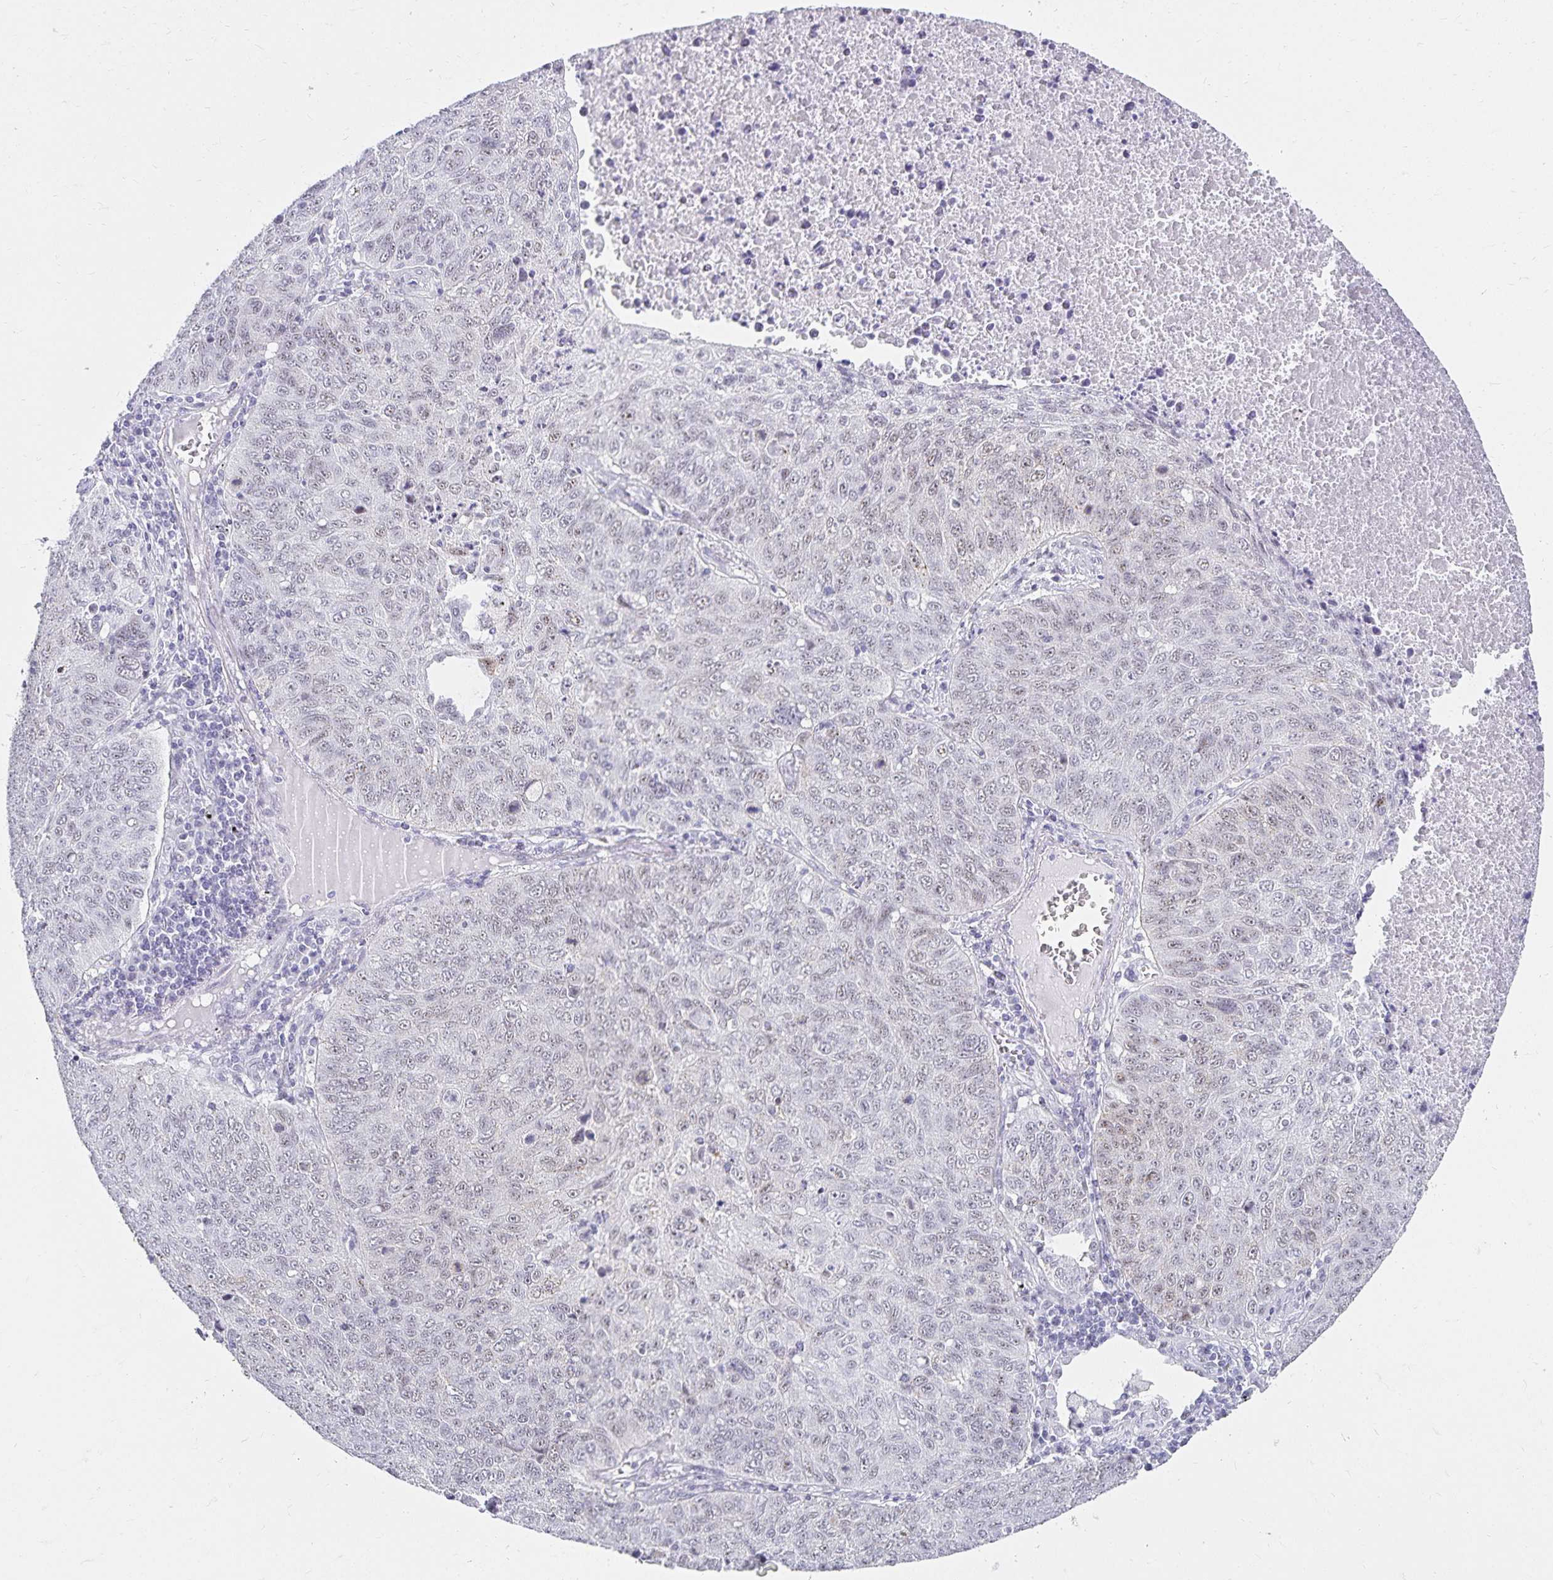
{"staining": {"intensity": "negative", "quantity": "none", "location": "none"}, "tissue": "lung cancer", "cell_type": "Tumor cells", "image_type": "cancer", "snomed": [{"axis": "morphology", "description": "Normal morphology"}, {"axis": "morphology", "description": "Aneuploidy"}, {"axis": "morphology", "description": "Squamous cell carcinoma, NOS"}, {"axis": "topography", "description": "Lymph node"}, {"axis": "topography", "description": "Lung"}], "caption": "Tumor cells show no significant positivity in lung aneuploidy.", "gene": "C20orf85", "patient": {"sex": "female", "age": 76}}